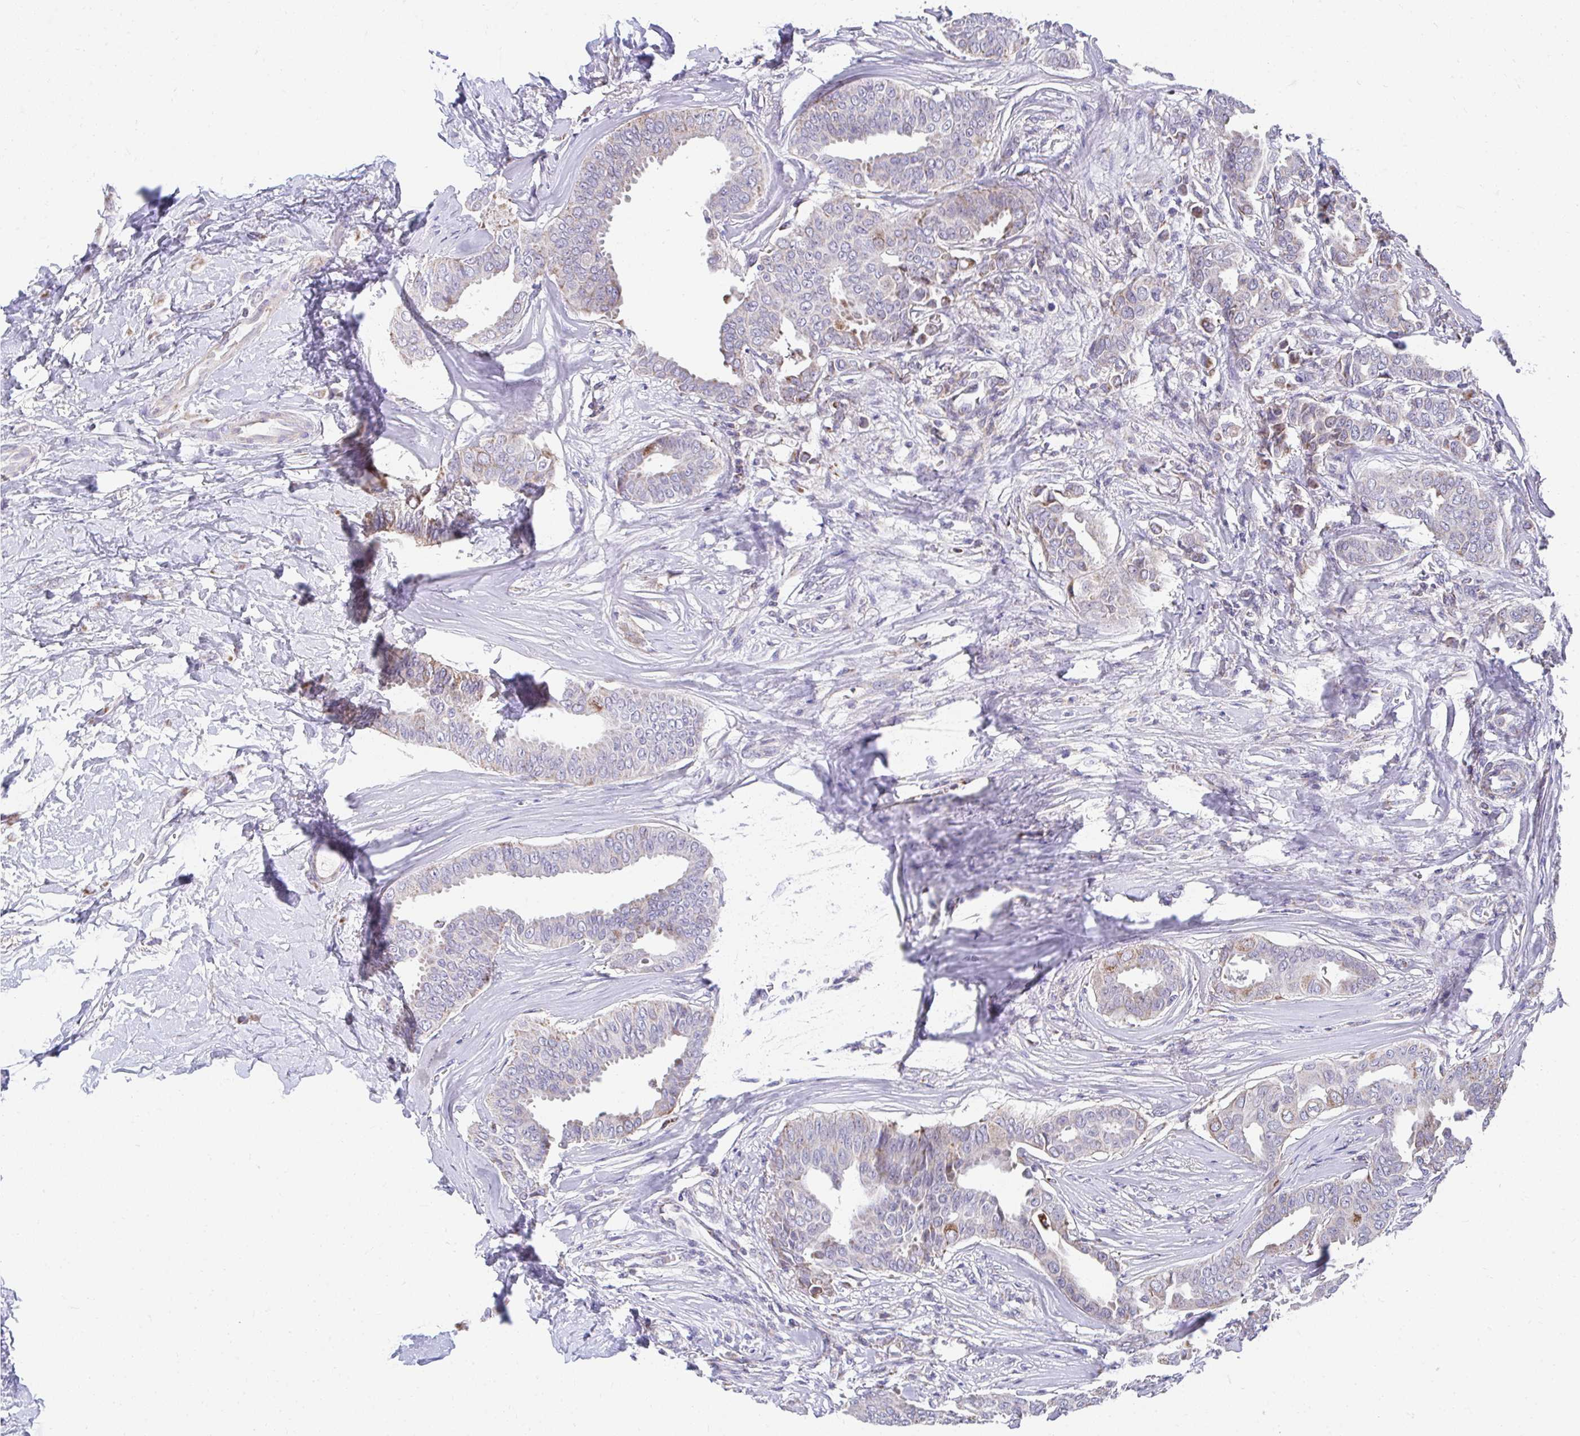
{"staining": {"intensity": "weak", "quantity": "<25%", "location": "cytoplasmic/membranous"}, "tissue": "breast cancer", "cell_type": "Tumor cells", "image_type": "cancer", "snomed": [{"axis": "morphology", "description": "Duct carcinoma"}, {"axis": "topography", "description": "Breast"}], "caption": "Tumor cells show no significant positivity in breast intraductal carcinoma.", "gene": "PRRG3", "patient": {"sex": "female", "age": 45}}